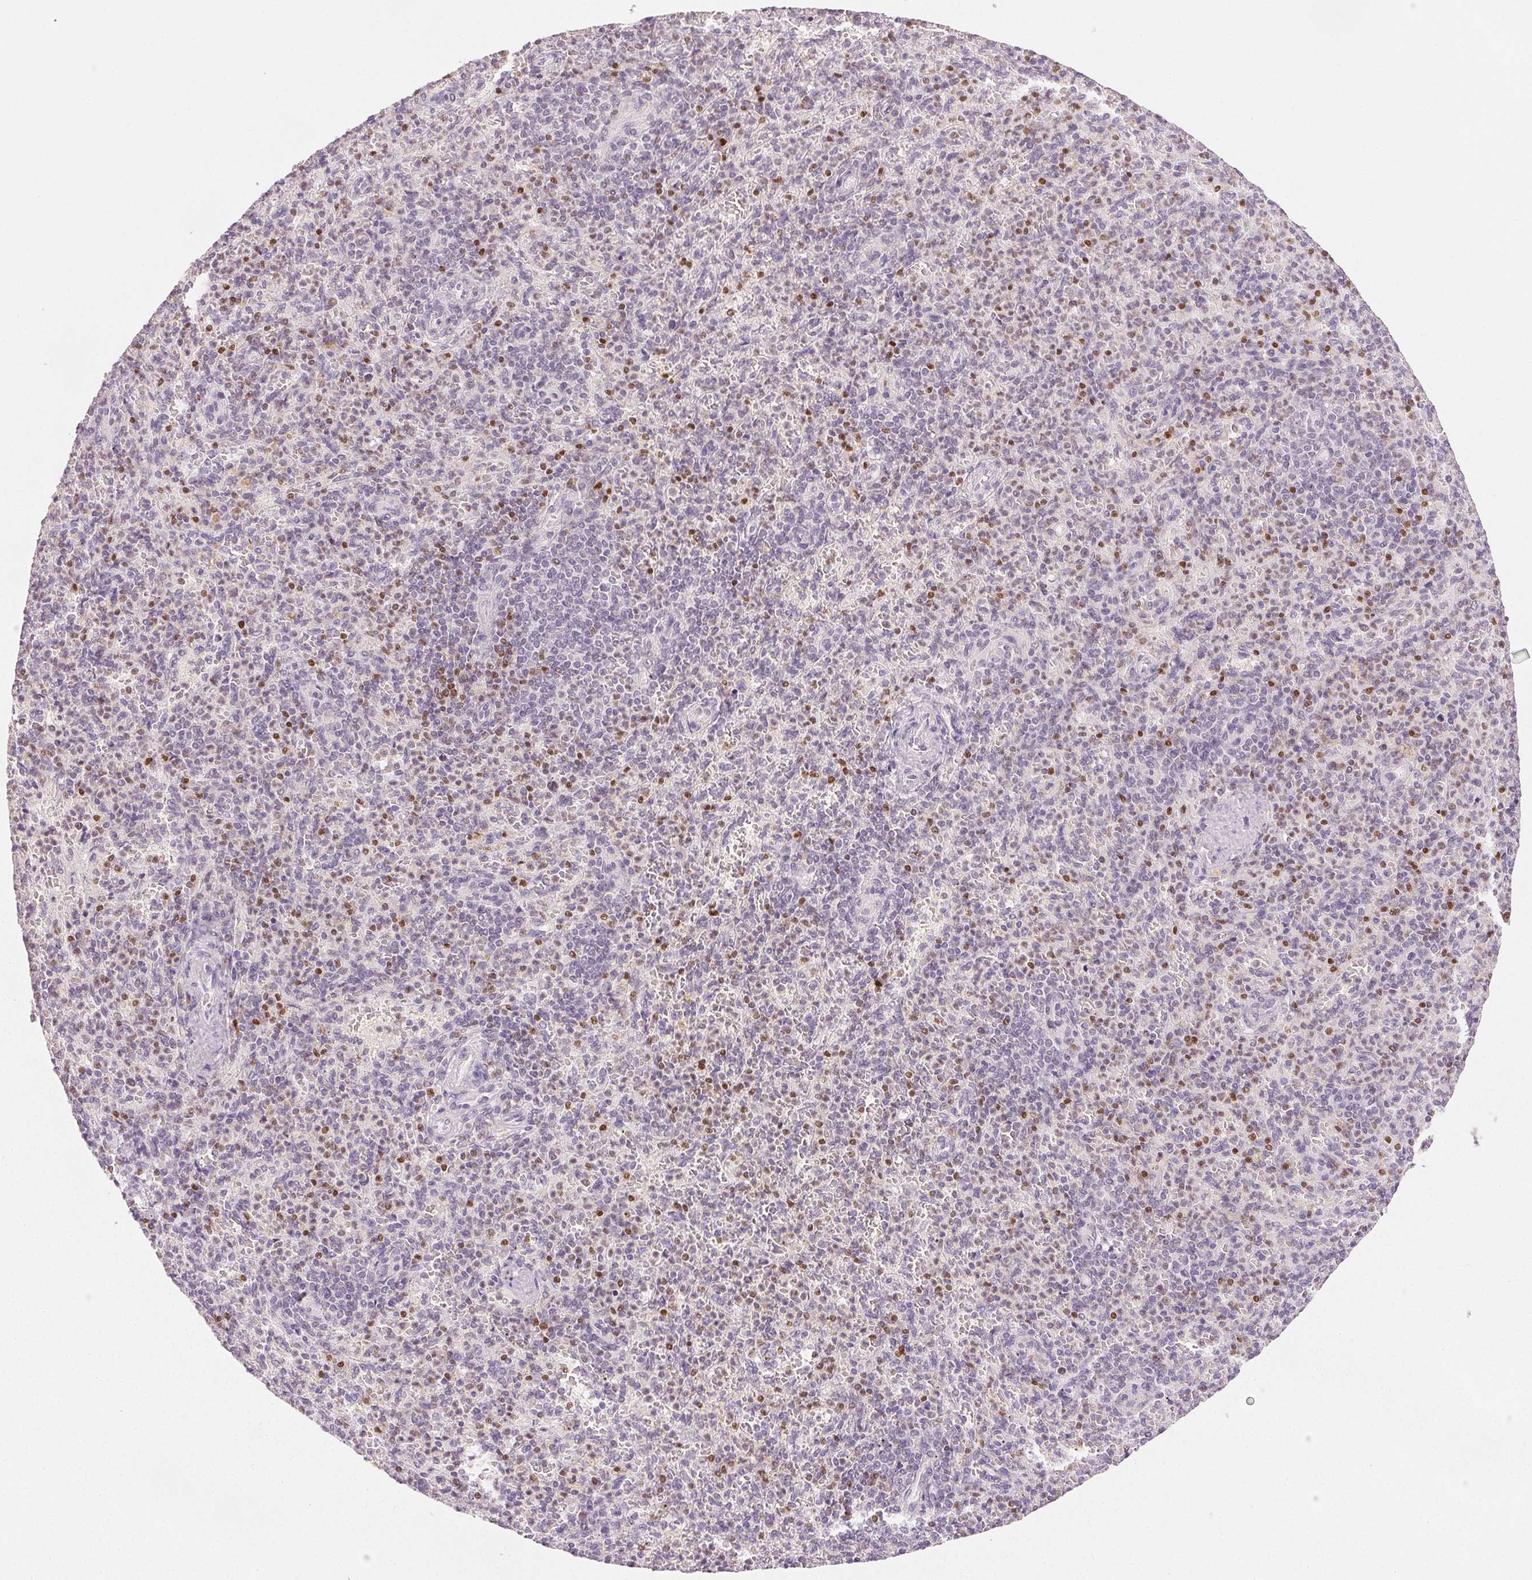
{"staining": {"intensity": "negative", "quantity": "none", "location": "none"}, "tissue": "spleen", "cell_type": "Cells in red pulp", "image_type": "normal", "snomed": [{"axis": "morphology", "description": "Normal tissue, NOS"}, {"axis": "topography", "description": "Spleen"}], "caption": "IHC photomicrograph of benign human spleen stained for a protein (brown), which exhibits no expression in cells in red pulp. (DAB immunohistochemistry (IHC) visualized using brightfield microscopy, high magnification).", "gene": "RUNX2", "patient": {"sex": "female", "age": 74}}